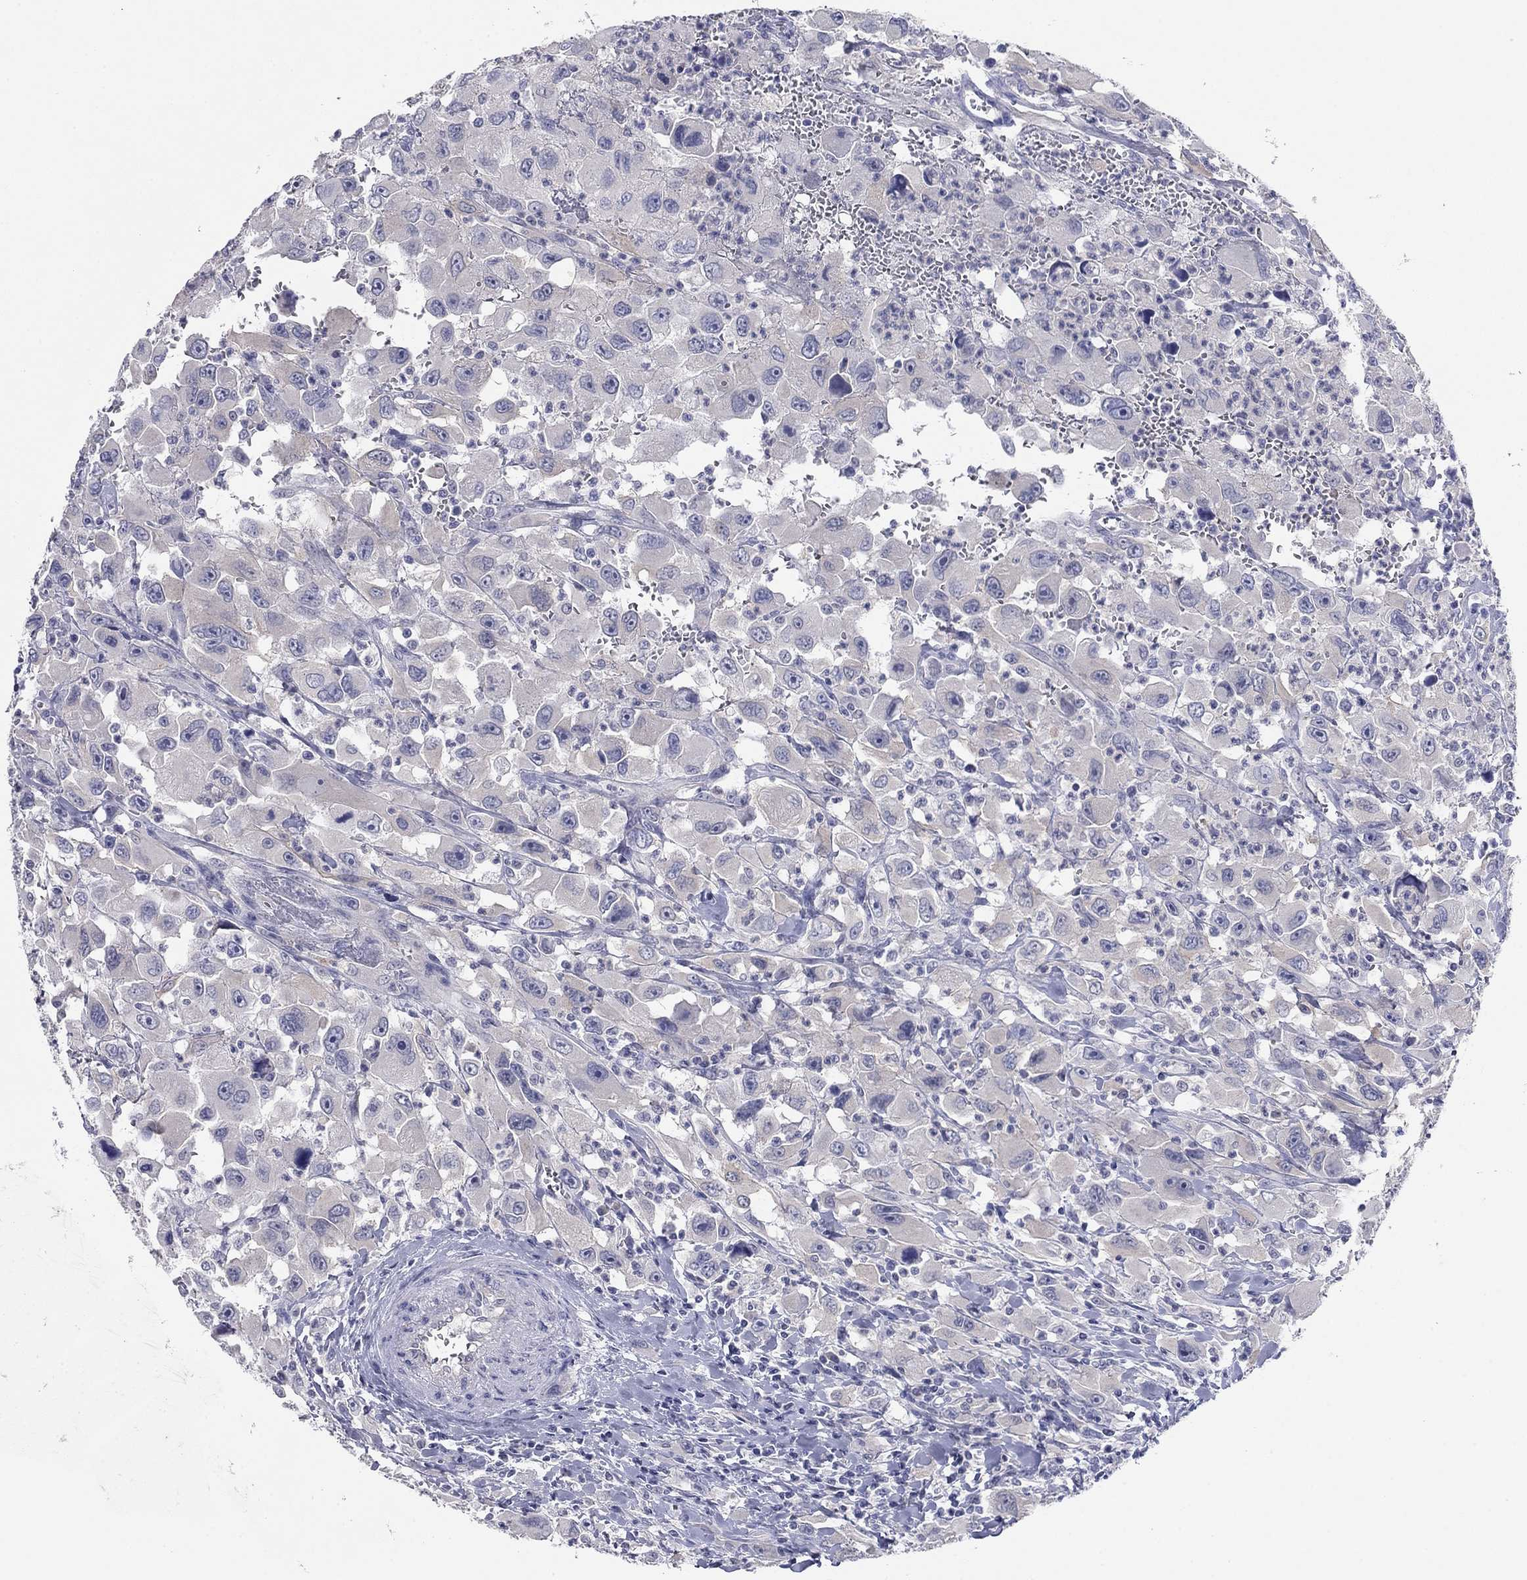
{"staining": {"intensity": "negative", "quantity": "none", "location": "none"}, "tissue": "head and neck cancer", "cell_type": "Tumor cells", "image_type": "cancer", "snomed": [{"axis": "morphology", "description": "Squamous cell carcinoma, NOS"}, {"axis": "morphology", "description": "Squamous cell carcinoma, metastatic, NOS"}, {"axis": "topography", "description": "Oral tissue"}, {"axis": "topography", "description": "Head-Neck"}], "caption": "IHC micrograph of neoplastic tissue: human head and neck cancer (metastatic squamous cell carcinoma) stained with DAB (3,3'-diaminobenzidine) displays no significant protein positivity in tumor cells.", "gene": "PLS1", "patient": {"sex": "female", "age": 85}}